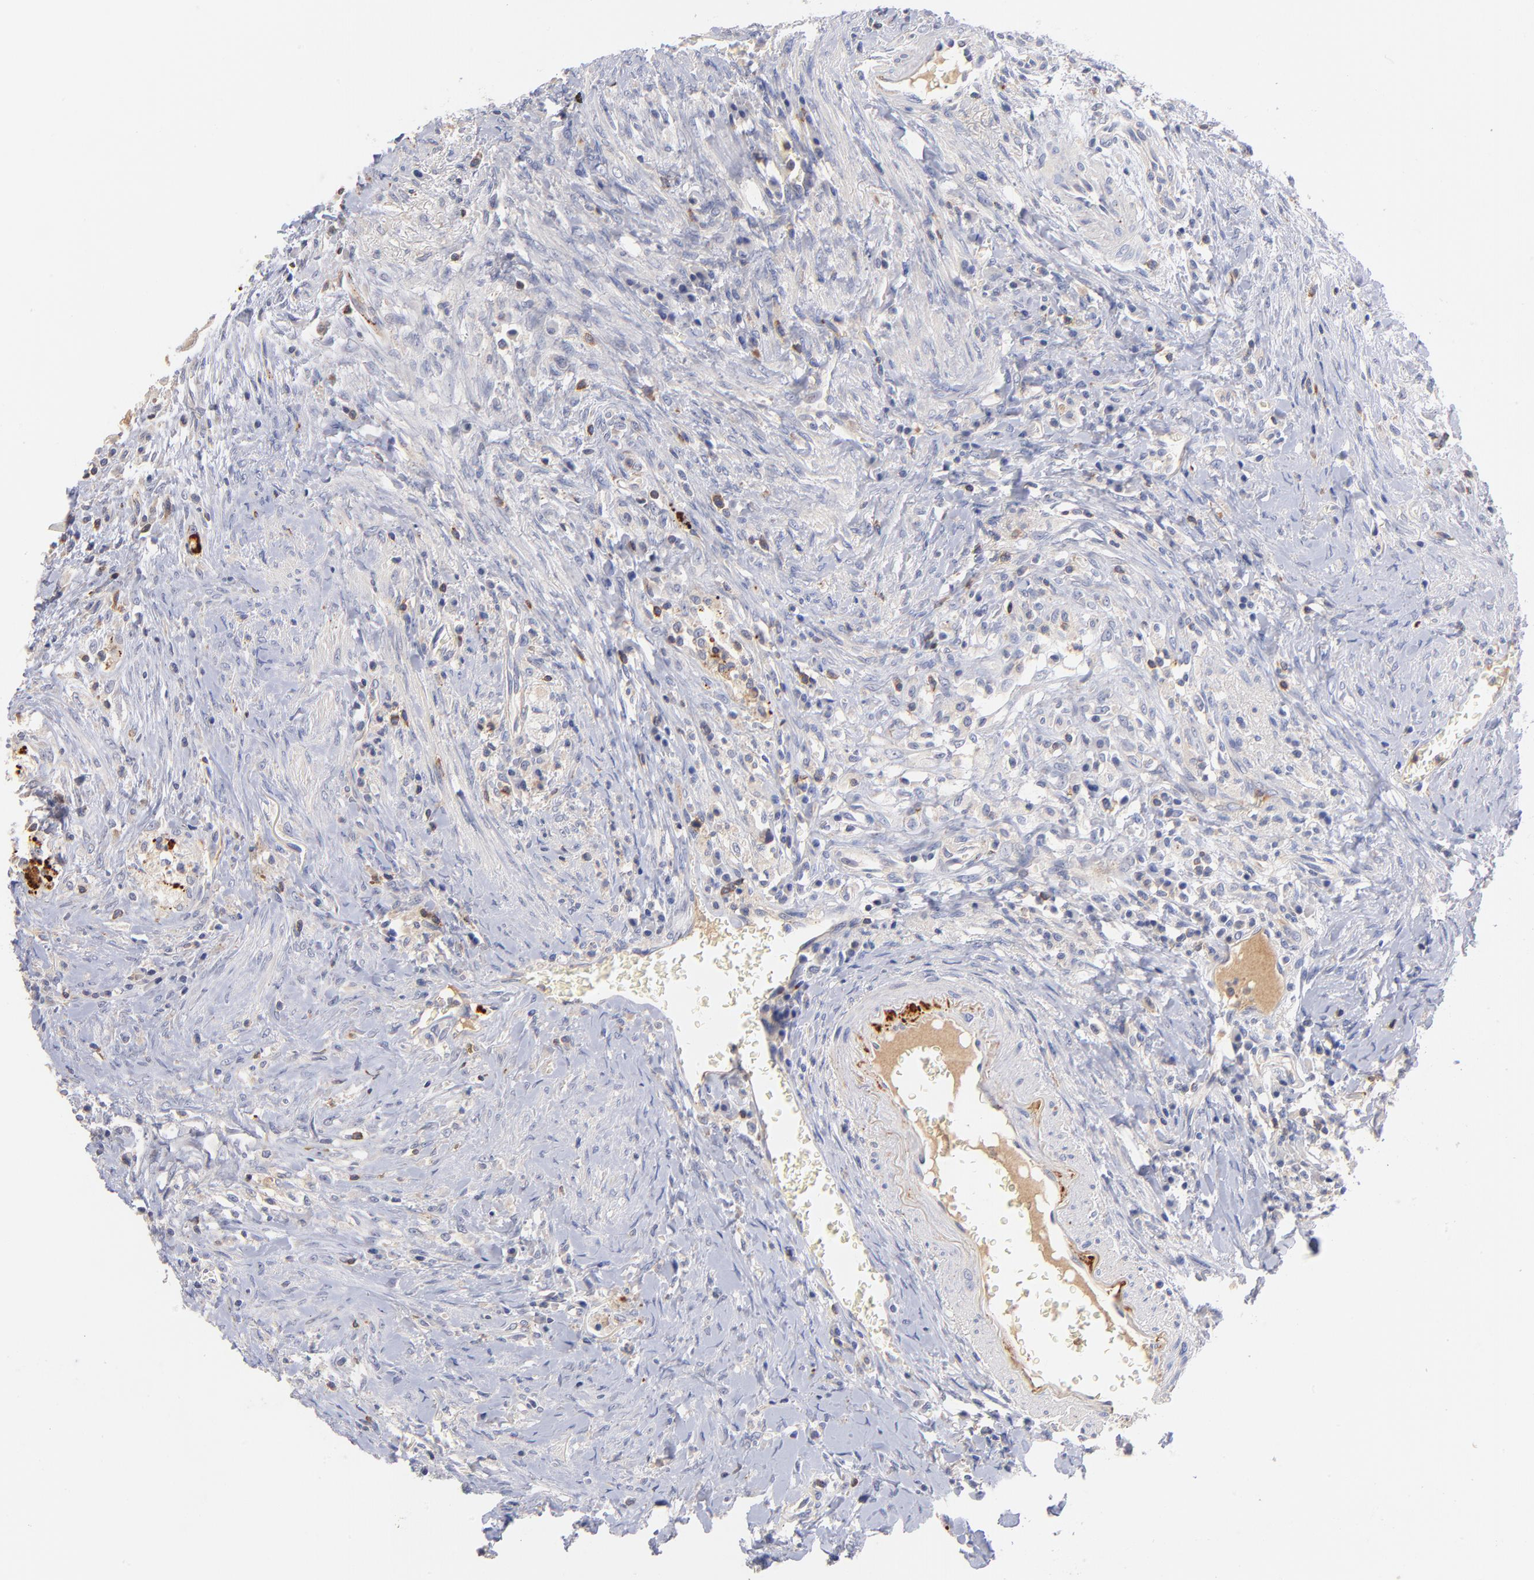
{"staining": {"intensity": "negative", "quantity": "none", "location": "none"}, "tissue": "colorectal cancer", "cell_type": "Tumor cells", "image_type": "cancer", "snomed": [{"axis": "morphology", "description": "Adenocarcinoma, NOS"}, {"axis": "topography", "description": "Rectum"}], "caption": "This photomicrograph is of colorectal cancer (adenocarcinoma) stained with immunohistochemistry (IHC) to label a protein in brown with the nuclei are counter-stained blue. There is no staining in tumor cells.", "gene": "KREMEN2", "patient": {"sex": "male", "age": 70}}